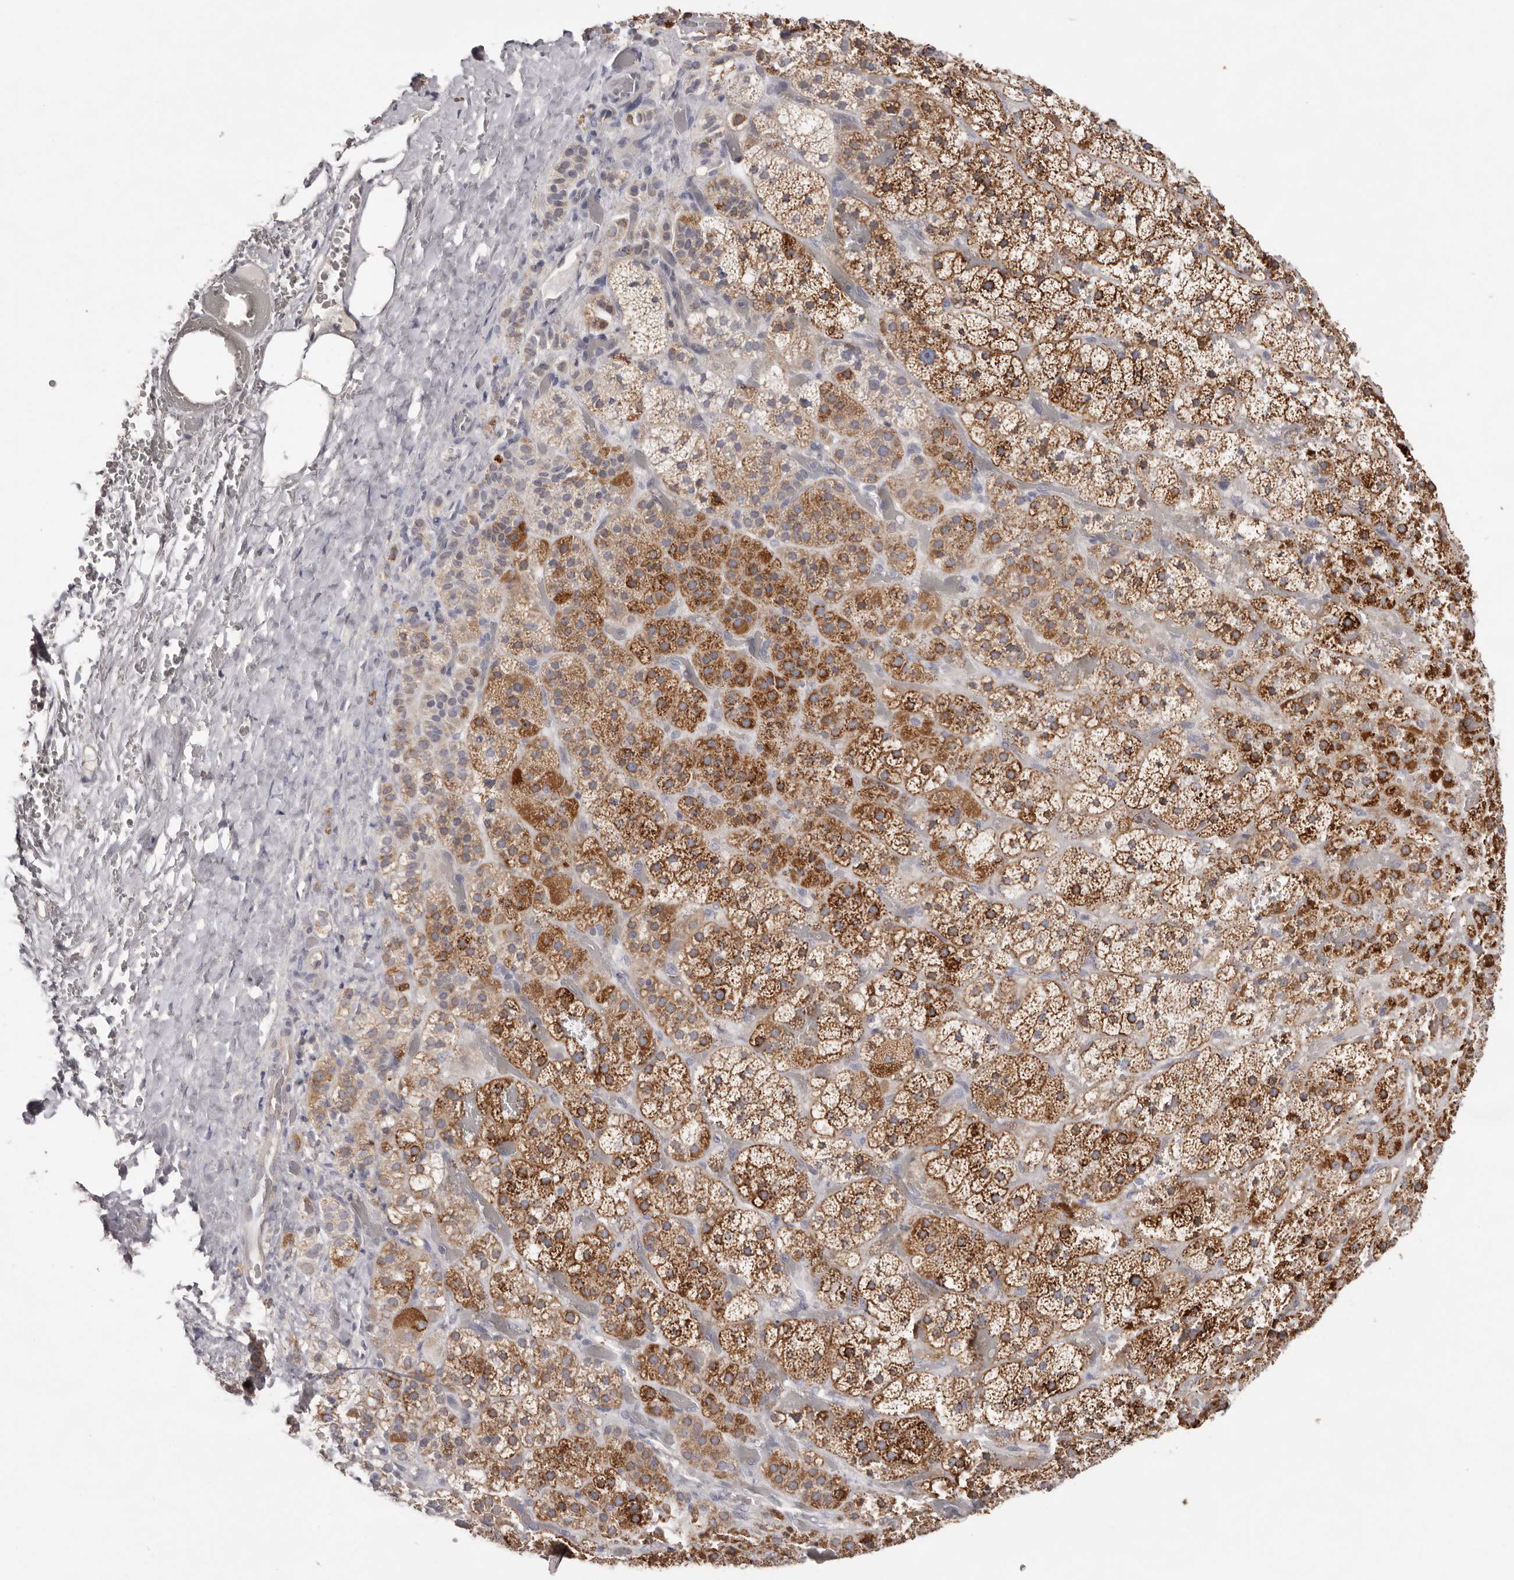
{"staining": {"intensity": "strong", "quantity": ">75%", "location": "cytoplasmic/membranous"}, "tissue": "adrenal gland", "cell_type": "Glandular cells", "image_type": "normal", "snomed": [{"axis": "morphology", "description": "Normal tissue, NOS"}, {"axis": "topography", "description": "Adrenal gland"}], "caption": "High-power microscopy captured an IHC micrograph of benign adrenal gland, revealing strong cytoplasmic/membranous positivity in about >75% of glandular cells. The staining was performed using DAB (3,3'-diaminobenzidine) to visualize the protein expression in brown, while the nuclei were stained in blue with hematoxylin (Magnification: 20x).", "gene": "MMACHC", "patient": {"sex": "male", "age": 57}}